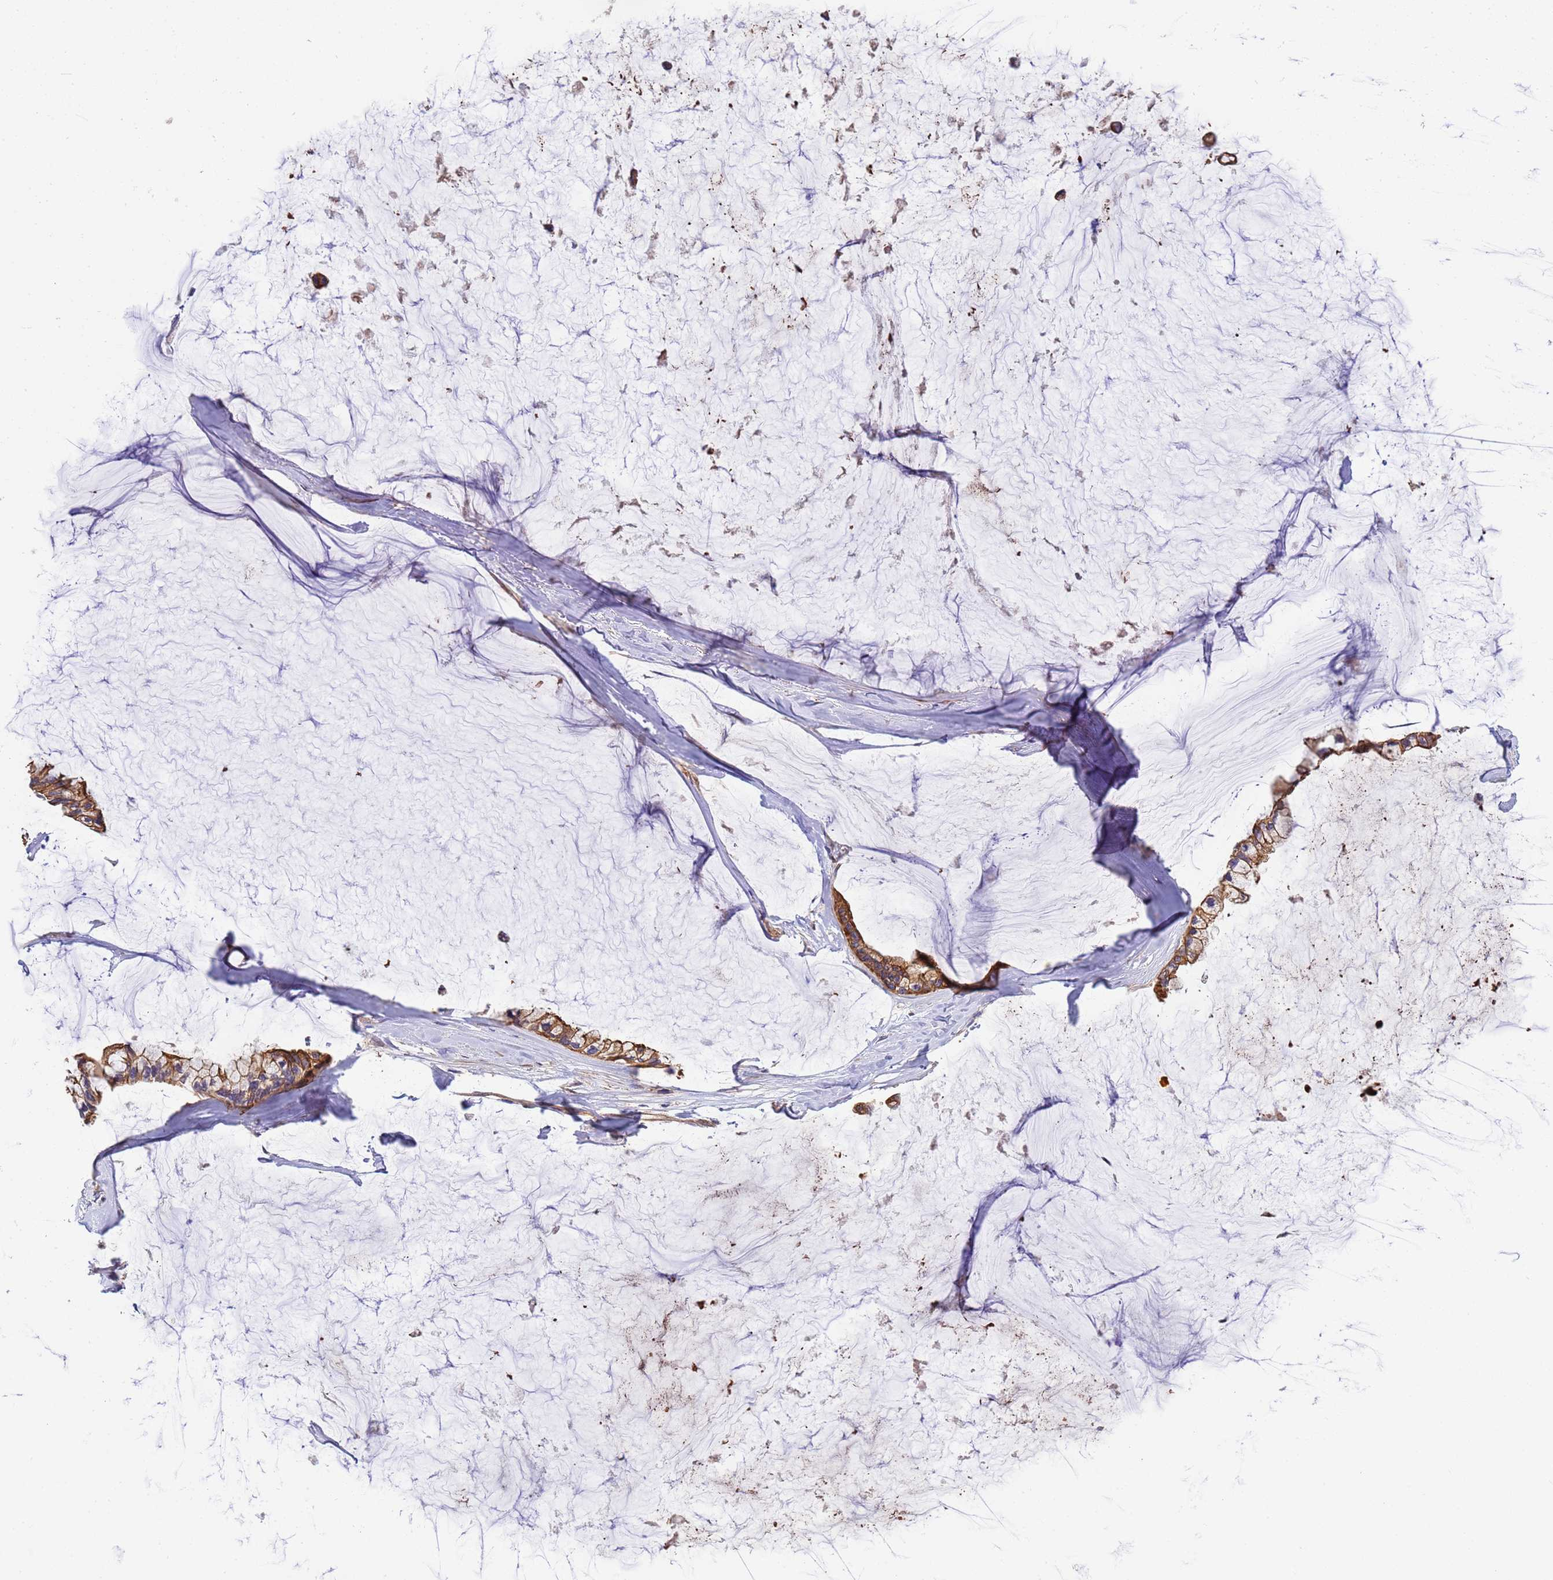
{"staining": {"intensity": "strong", "quantity": ">75%", "location": "cytoplasmic/membranous"}, "tissue": "ovarian cancer", "cell_type": "Tumor cells", "image_type": "cancer", "snomed": [{"axis": "morphology", "description": "Cystadenocarcinoma, mucinous, NOS"}, {"axis": "topography", "description": "Ovary"}], "caption": "Human ovarian mucinous cystadenocarcinoma stained with a protein marker displays strong staining in tumor cells.", "gene": "SMCO3", "patient": {"sex": "female", "age": 39}}